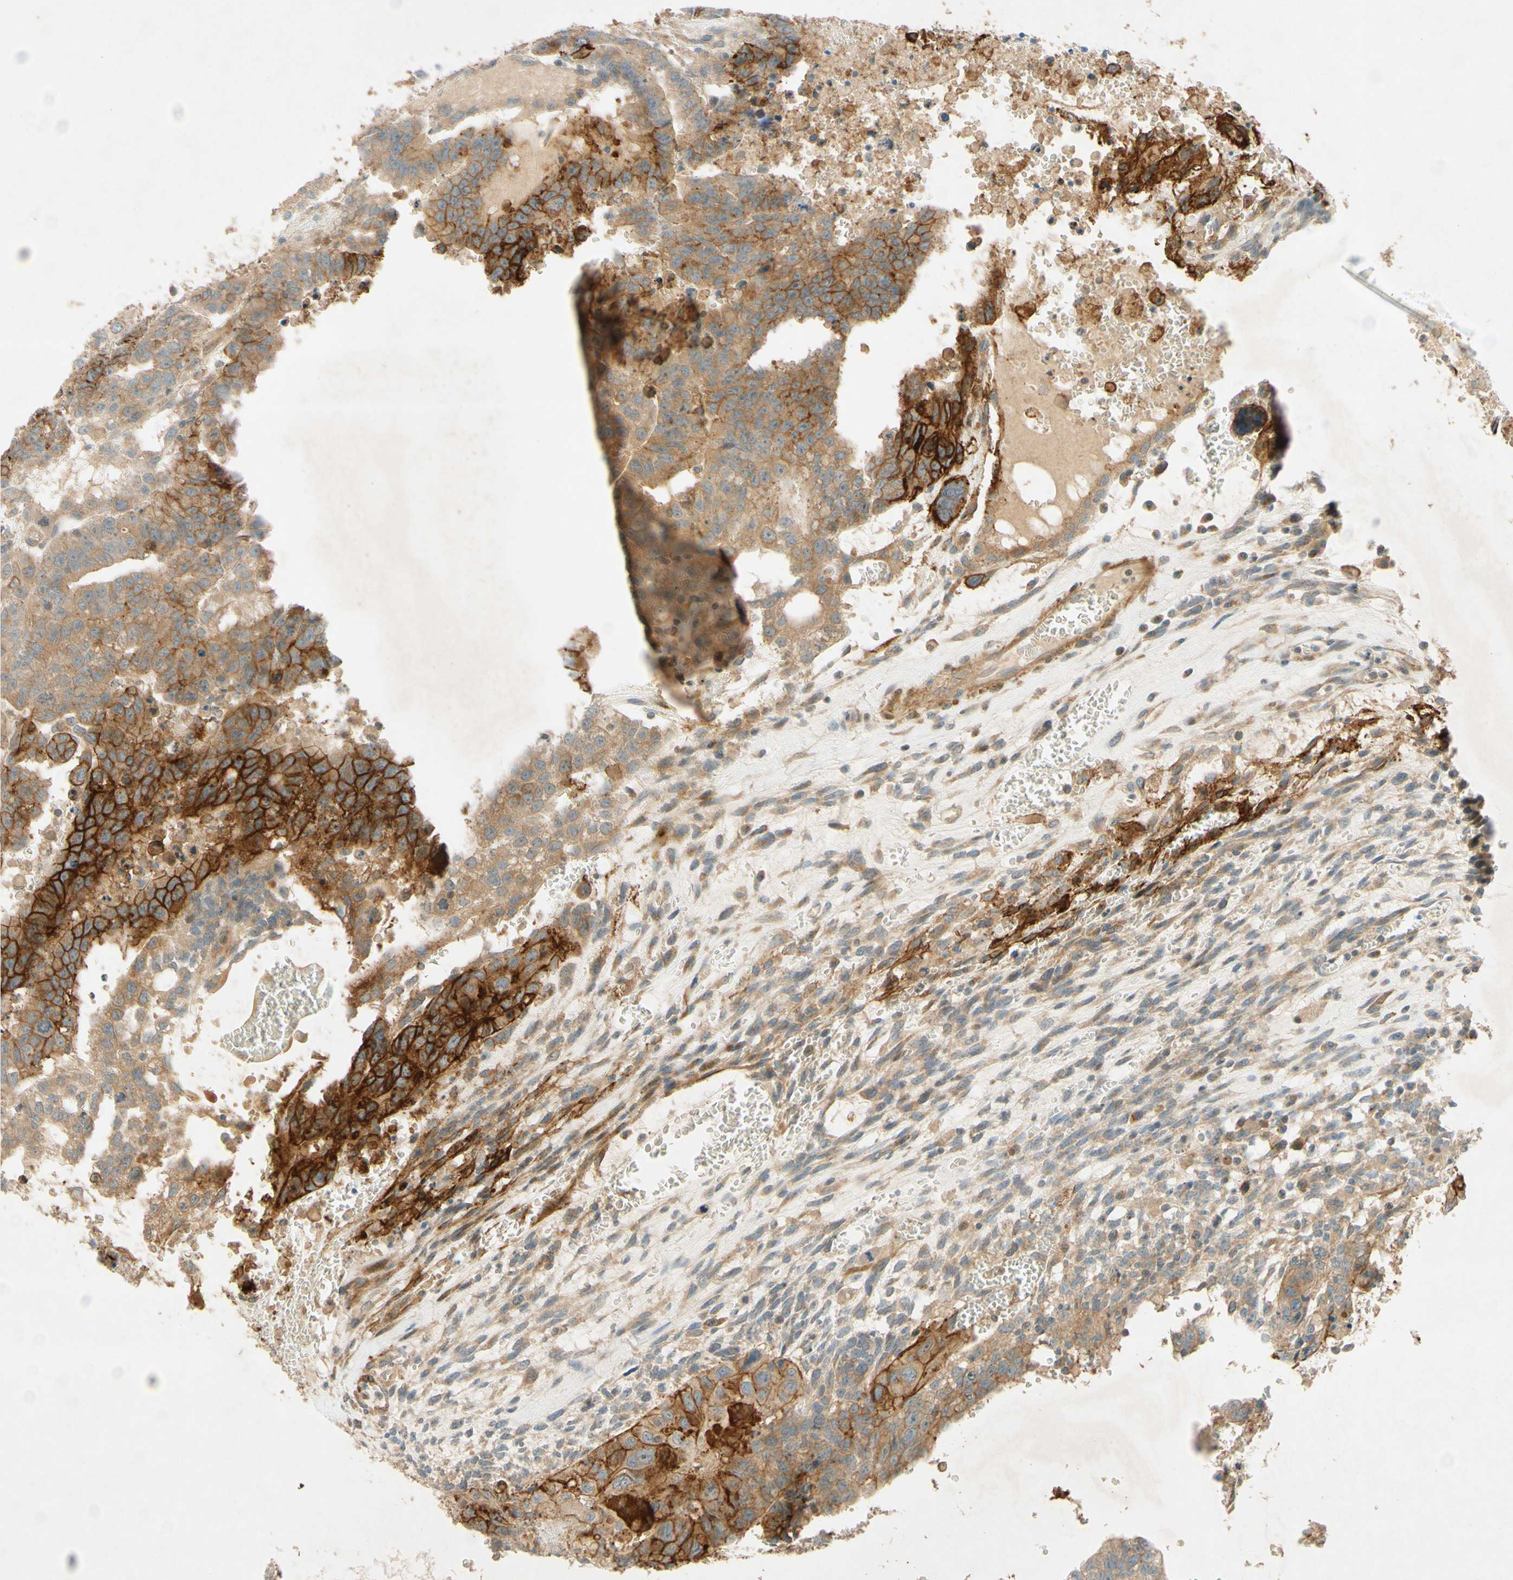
{"staining": {"intensity": "strong", "quantity": "25%-75%", "location": "cytoplasmic/membranous"}, "tissue": "testis cancer", "cell_type": "Tumor cells", "image_type": "cancer", "snomed": [{"axis": "morphology", "description": "Seminoma, NOS"}, {"axis": "morphology", "description": "Carcinoma, Embryonal, NOS"}, {"axis": "topography", "description": "Testis"}], "caption": "A histopathology image showing strong cytoplasmic/membranous staining in about 25%-75% of tumor cells in embryonal carcinoma (testis), as visualized by brown immunohistochemical staining.", "gene": "ADAM17", "patient": {"sex": "male", "age": 52}}